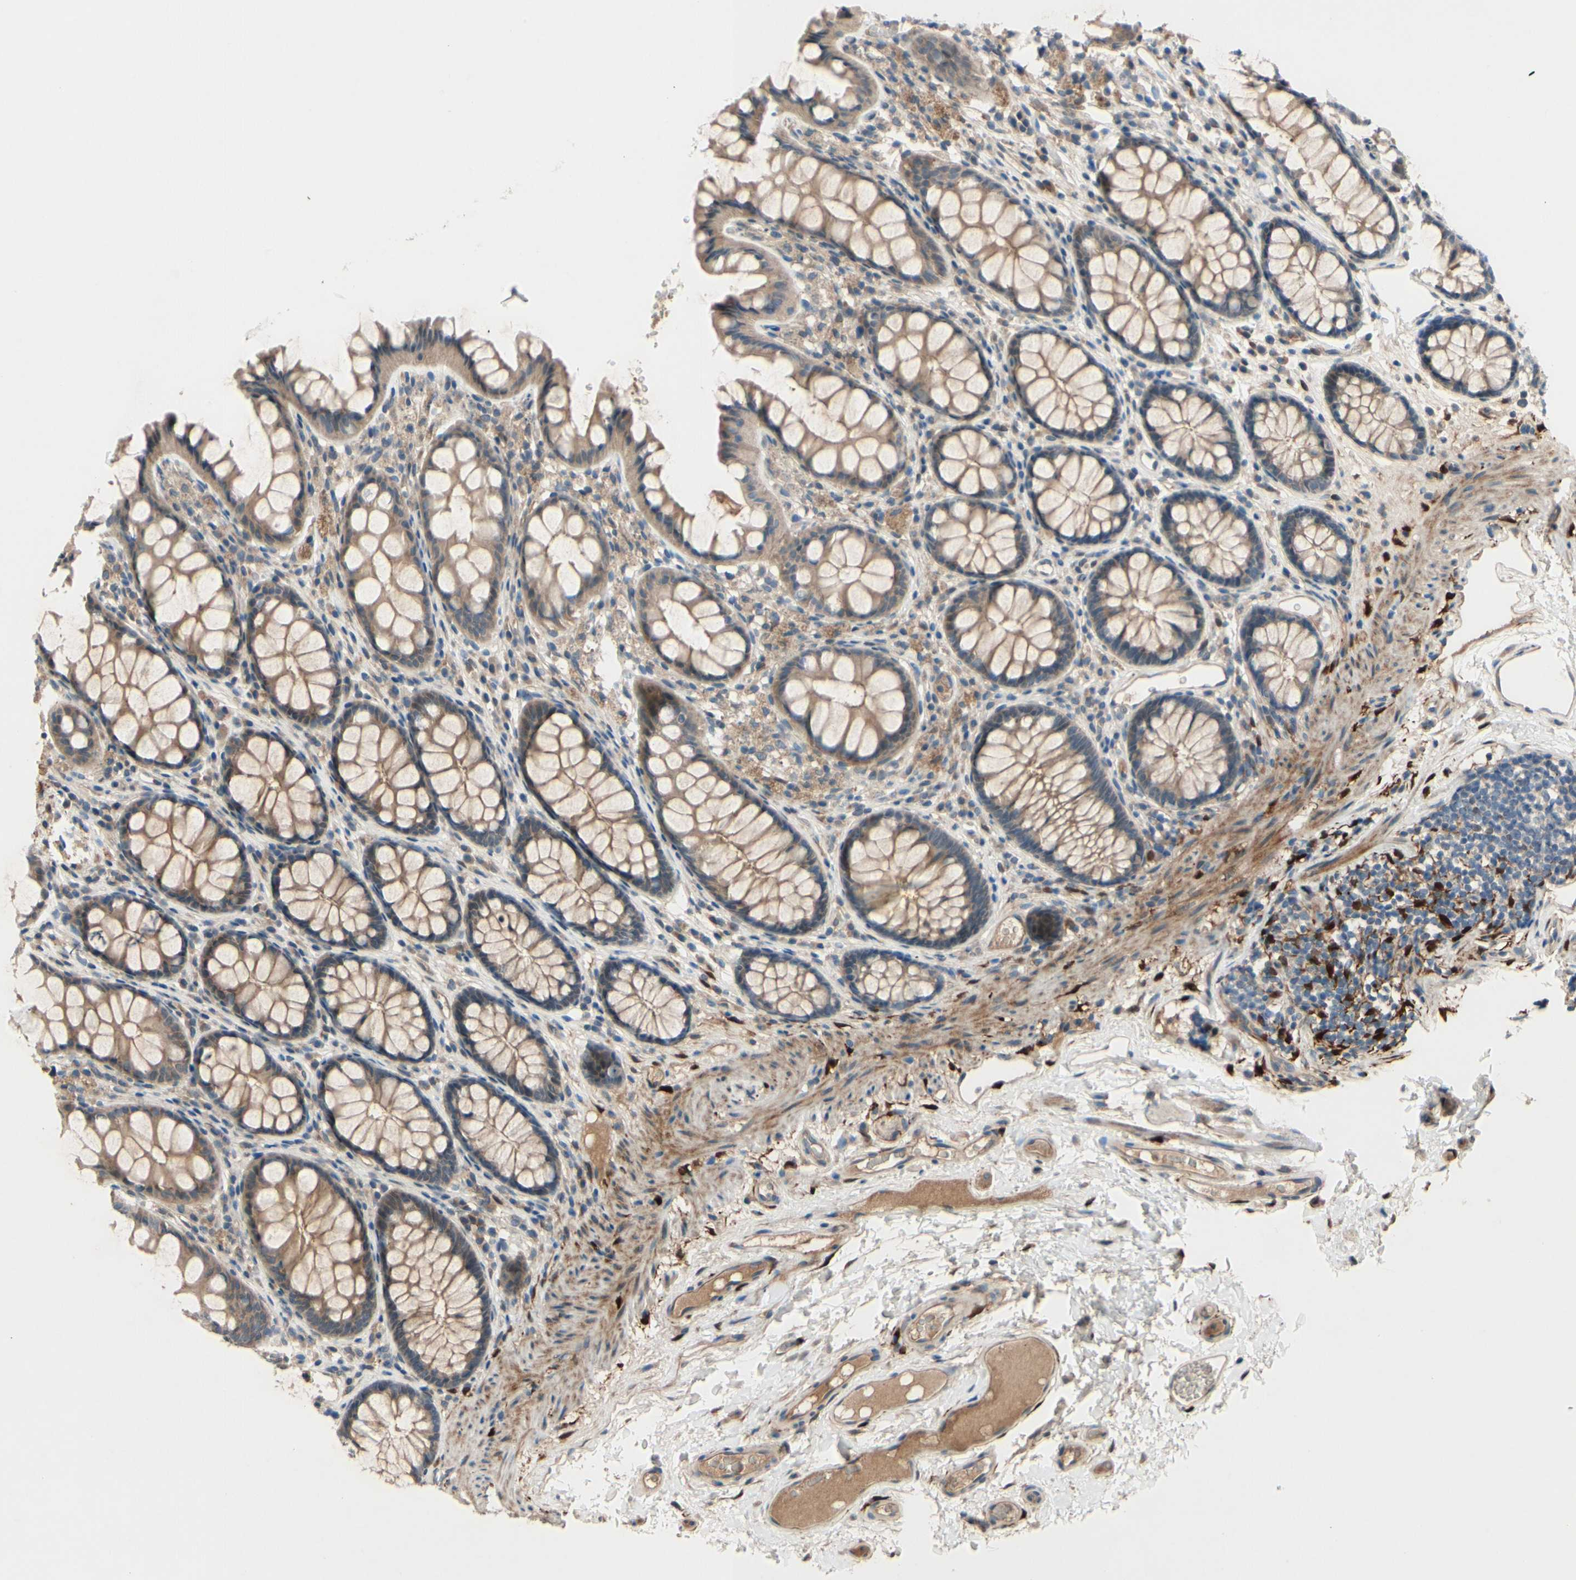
{"staining": {"intensity": "moderate", "quantity": ">75%", "location": "cytoplasmic/membranous"}, "tissue": "colon", "cell_type": "Endothelial cells", "image_type": "normal", "snomed": [{"axis": "morphology", "description": "Normal tissue, NOS"}, {"axis": "topography", "description": "Colon"}], "caption": "A brown stain highlights moderate cytoplasmic/membranous positivity of a protein in endothelial cells of unremarkable colon. The protein of interest is stained brown, and the nuclei are stained in blue (DAB (3,3'-diaminobenzidine) IHC with brightfield microscopy, high magnification).", "gene": "ICAM5", "patient": {"sex": "female", "age": 55}}